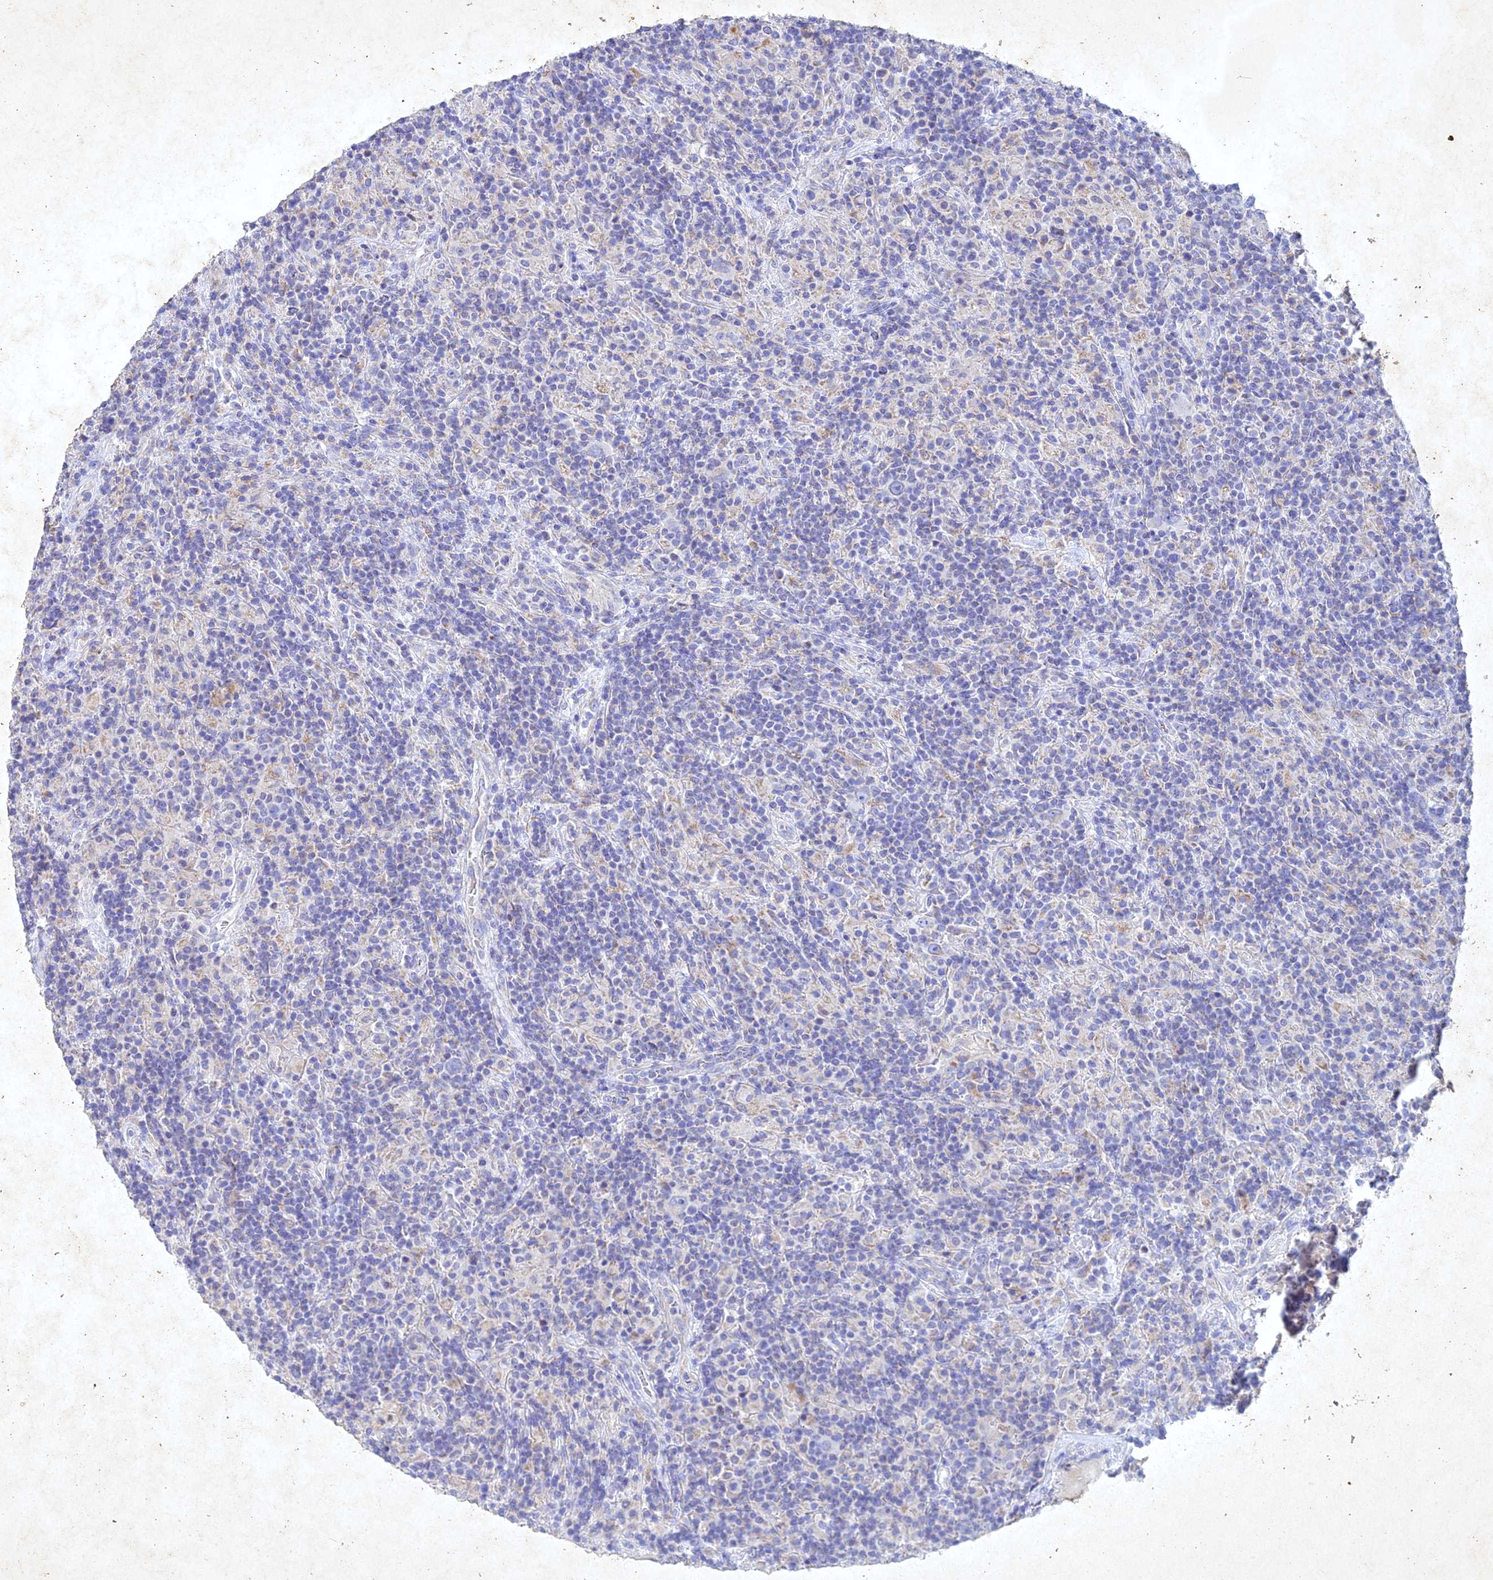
{"staining": {"intensity": "negative", "quantity": "none", "location": "none"}, "tissue": "lymphoma", "cell_type": "Tumor cells", "image_type": "cancer", "snomed": [{"axis": "morphology", "description": "Hodgkin's disease, NOS"}, {"axis": "topography", "description": "Lymph node"}], "caption": "This is a image of immunohistochemistry staining of Hodgkin's disease, which shows no positivity in tumor cells.", "gene": "NDUFV1", "patient": {"sex": "male", "age": 70}}